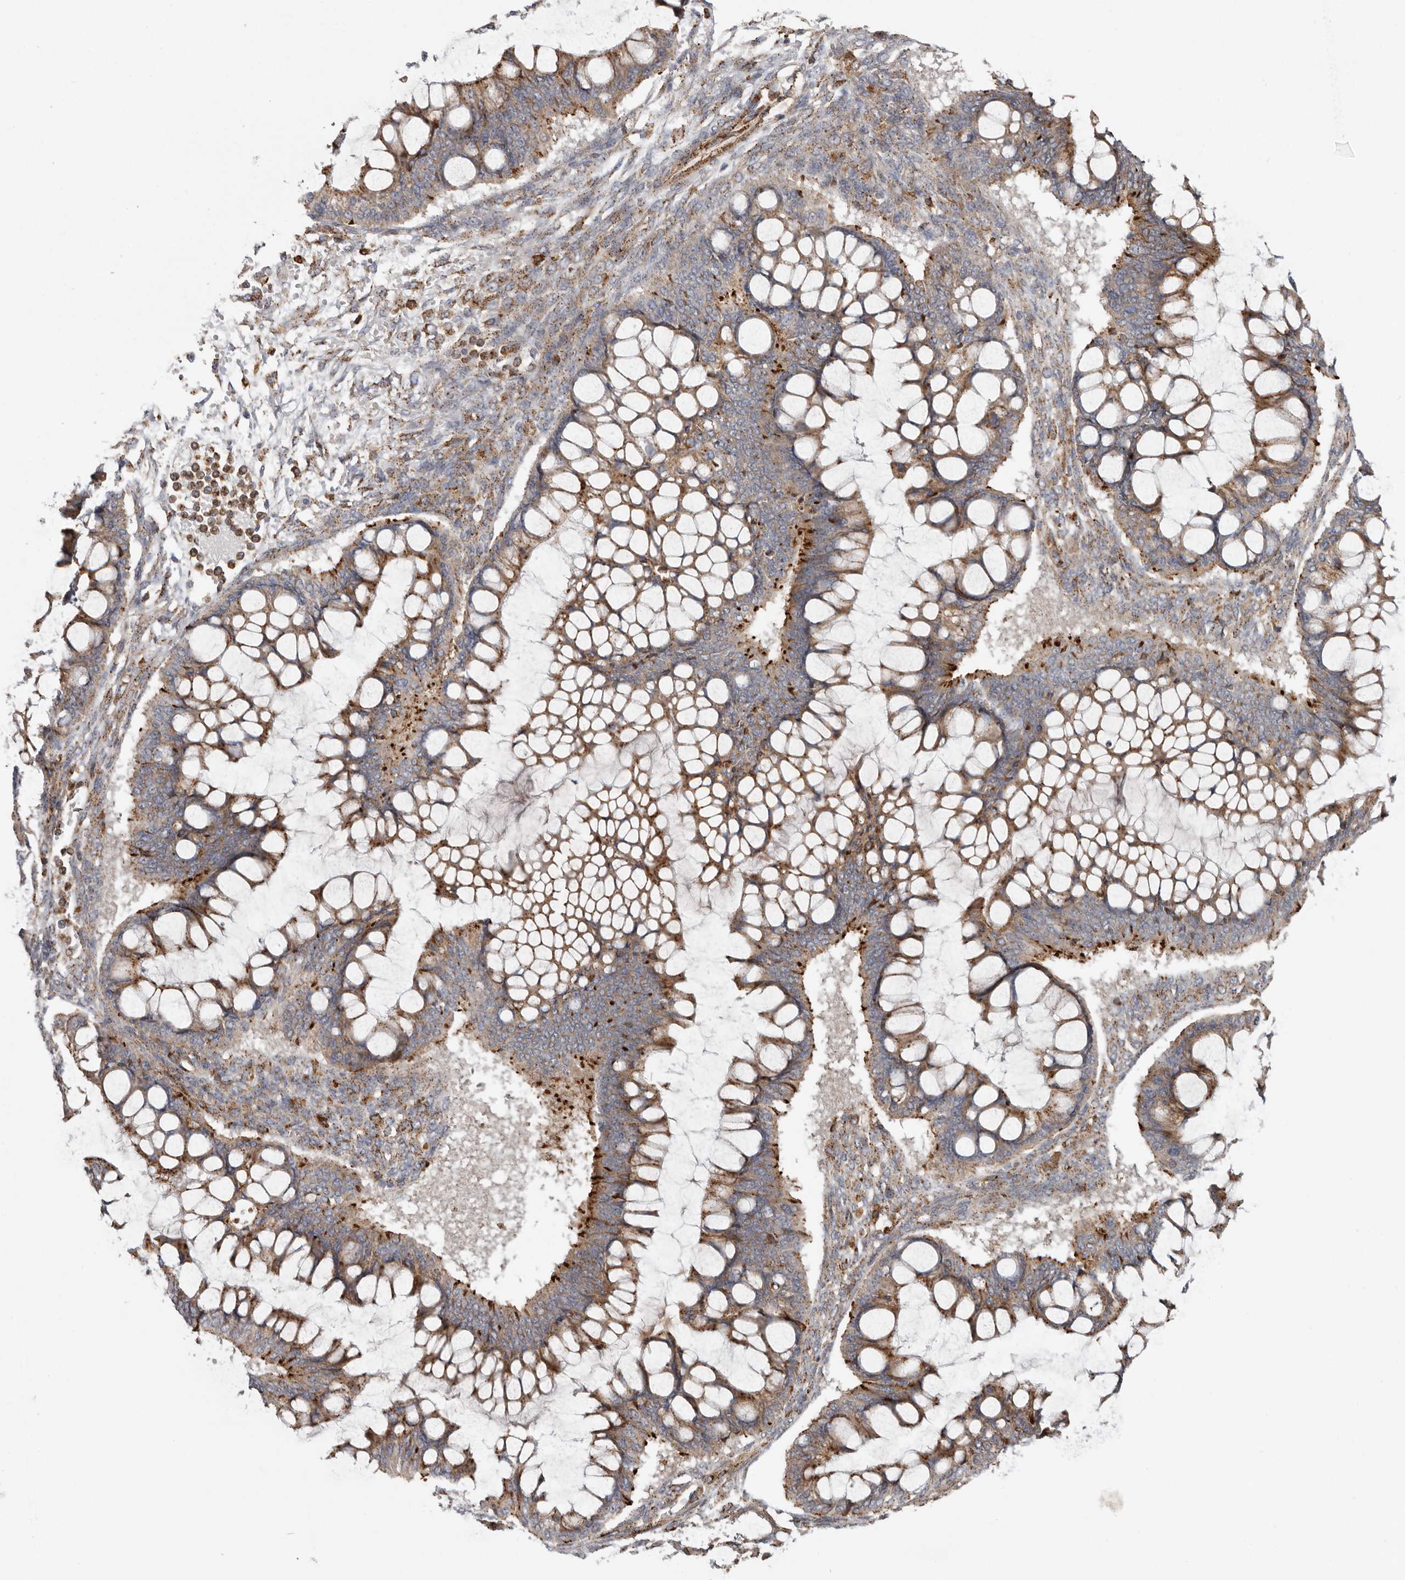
{"staining": {"intensity": "moderate", "quantity": ">75%", "location": "cytoplasmic/membranous"}, "tissue": "ovarian cancer", "cell_type": "Tumor cells", "image_type": "cancer", "snomed": [{"axis": "morphology", "description": "Cystadenocarcinoma, mucinous, NOS"}, {"axis": "topography", "description": "Ovary"}], "caption": "DAB (3,3'-diaminobenzidine) immunohistochemical staining of ovarian mucinous cystadenocarcinoma demonstrates moderate cytoplasmic/membranous protein staining in about >75% of tumor cells.", "gene": "GRN", "patient": {"sex": "female", "age": 73}}